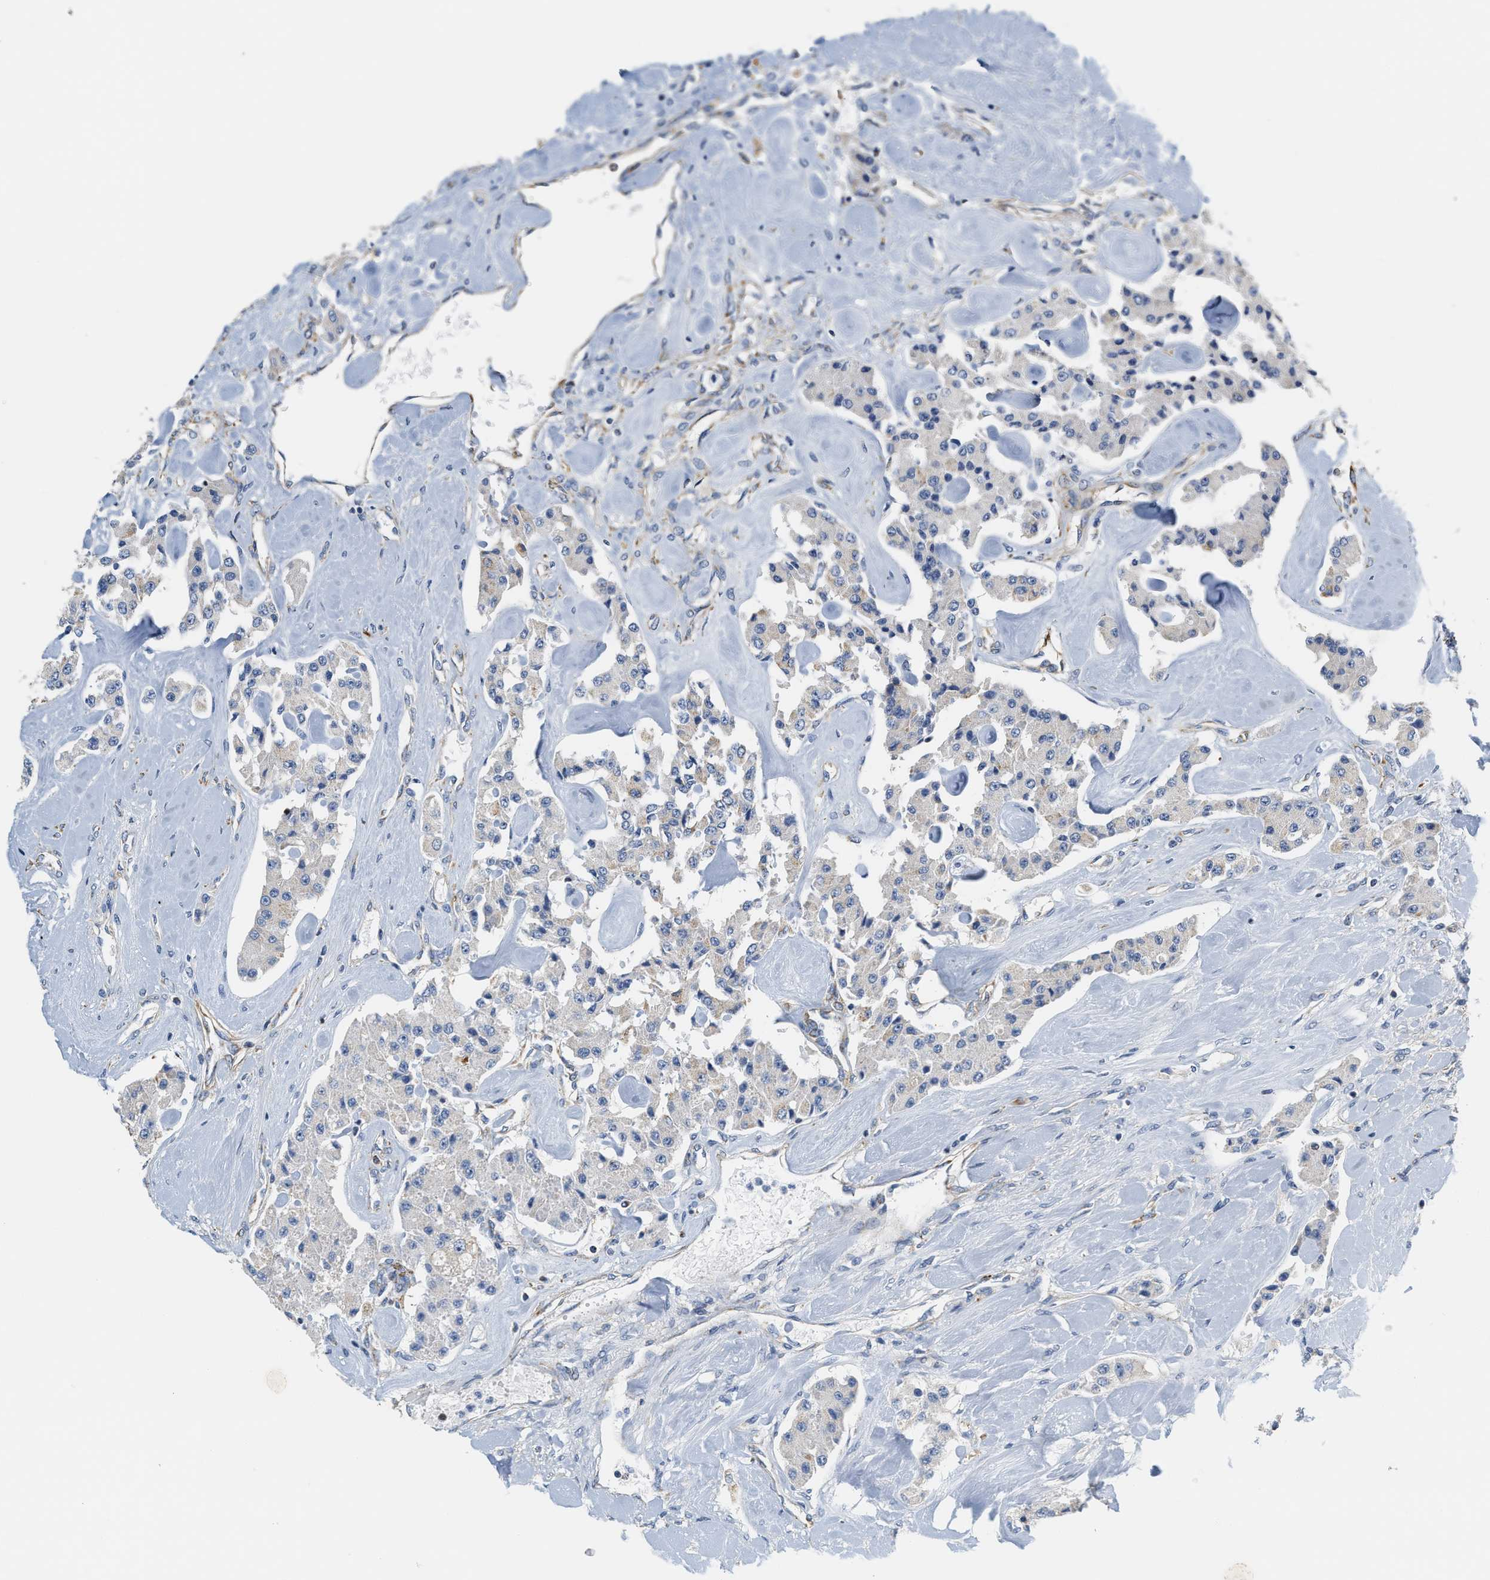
{"staining": {"intensity": "moderate", "quantity": "25%-75%", "location": "cytoplasmic/membranous"}, "tissue": "carcinoid", "cell_type": "Tumor cells", "image_type": "cancer", "snomed": [{"axis": "morphology", "description": "Carcinoid, malignant, NOS"}, {"axis": "topography", "description": "Pancreas"}], "caption": "Carcinoid stained for a protein (brown) reveals moderate cytoplasmic/membranous positive staining in about 25%-75% of tumor cells.", "gene": "SHMT2", "patient": {"sex": "male", "age": 41}}